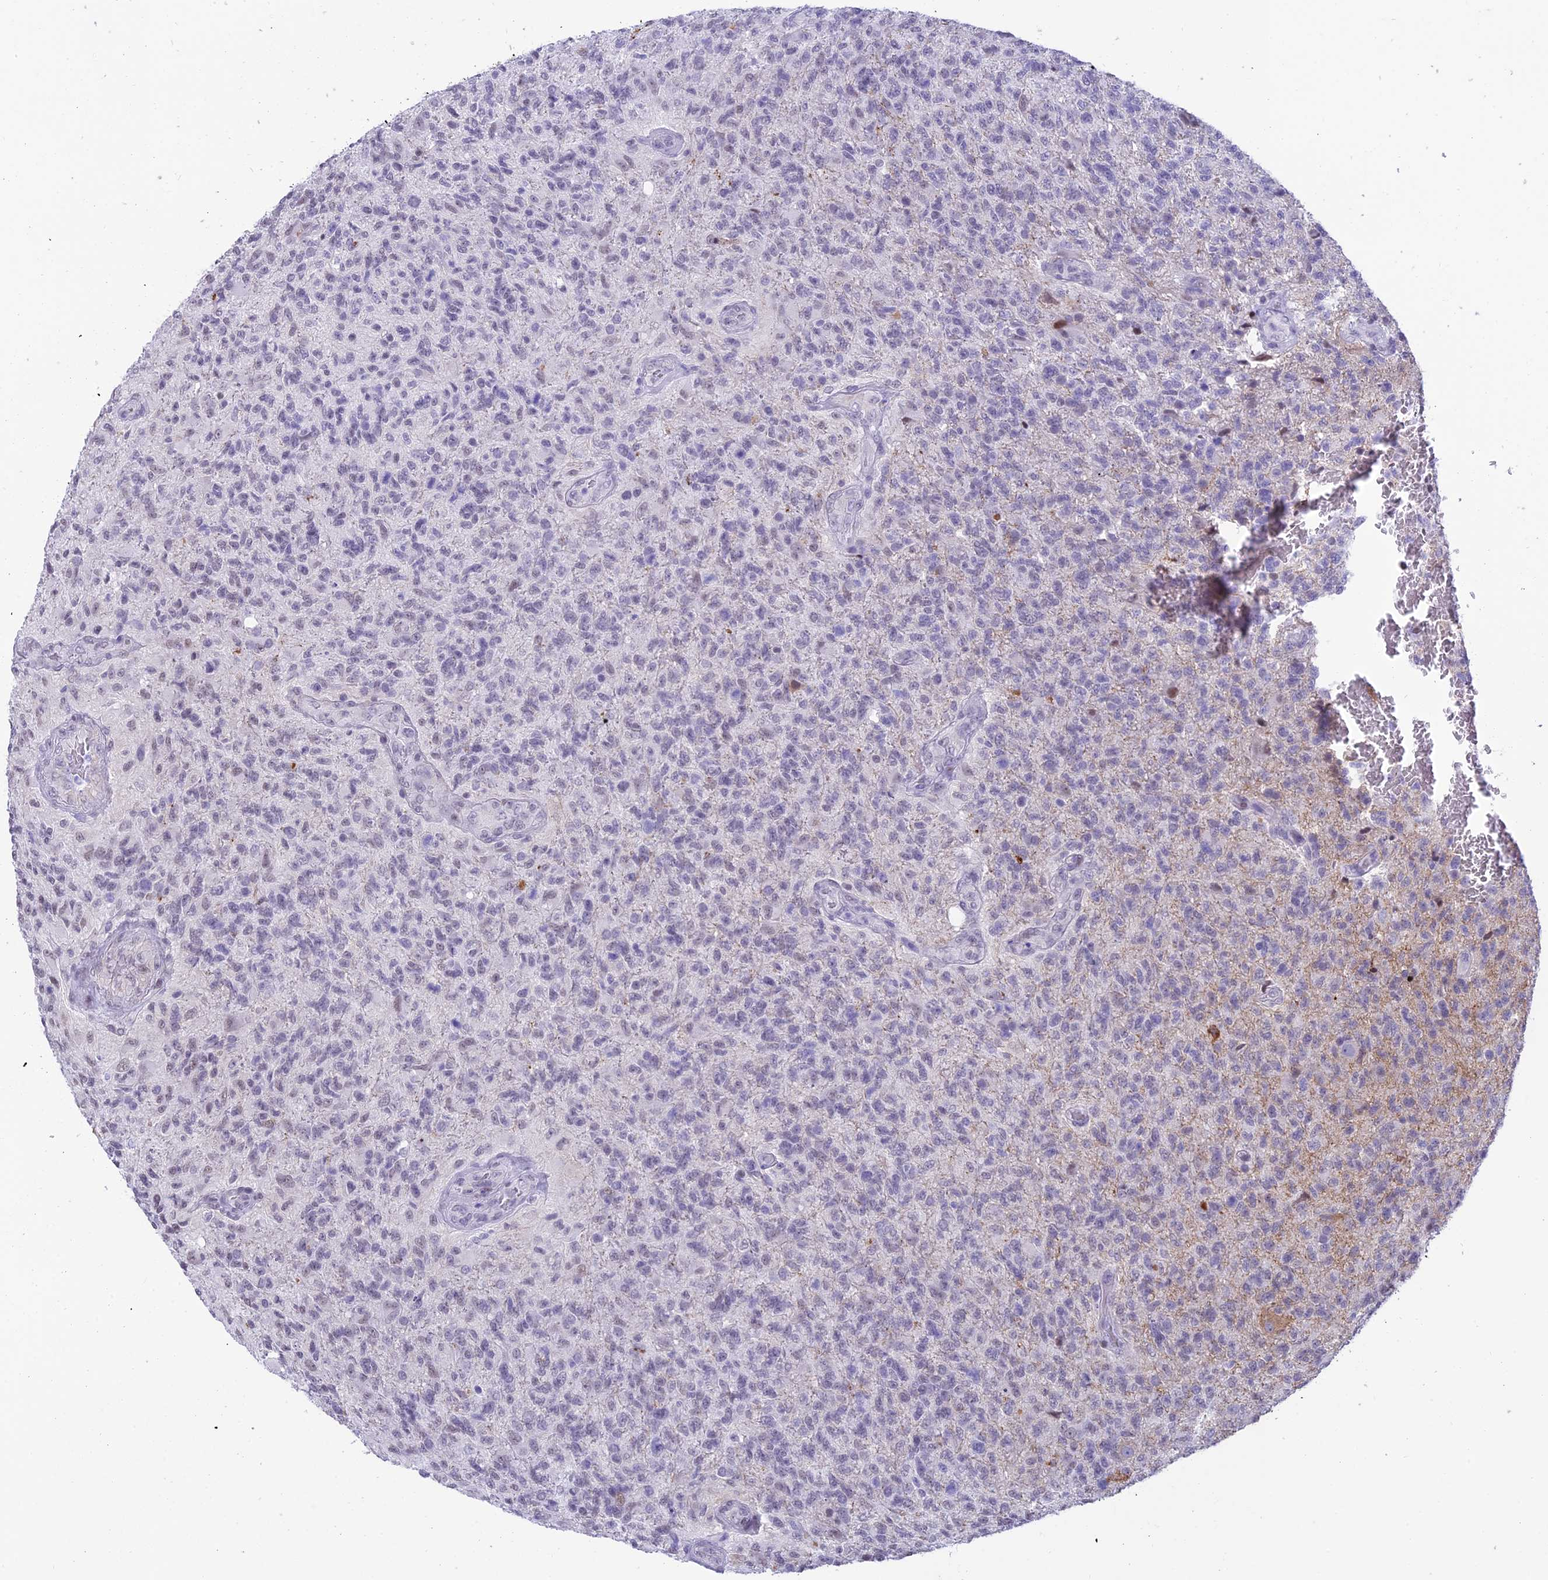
{"staining": {"intensity": "negative", "quantity": "none", "location": "none"}, "tissue": "glioma", "cell_type": "Tumor cells", "image_type": "cancer", "snomed": [{"axis": "morphology", "description": "Glioma, malignant, High grade"}, {"axis": "topography", "description": "Brain"}], "caption": "The immunohistochemistry photomicrograph has no significant expression in tumor cells of glioma tissue.", "gene": "SPIRE2", "patient": {"sex": "male", "age": 56}}